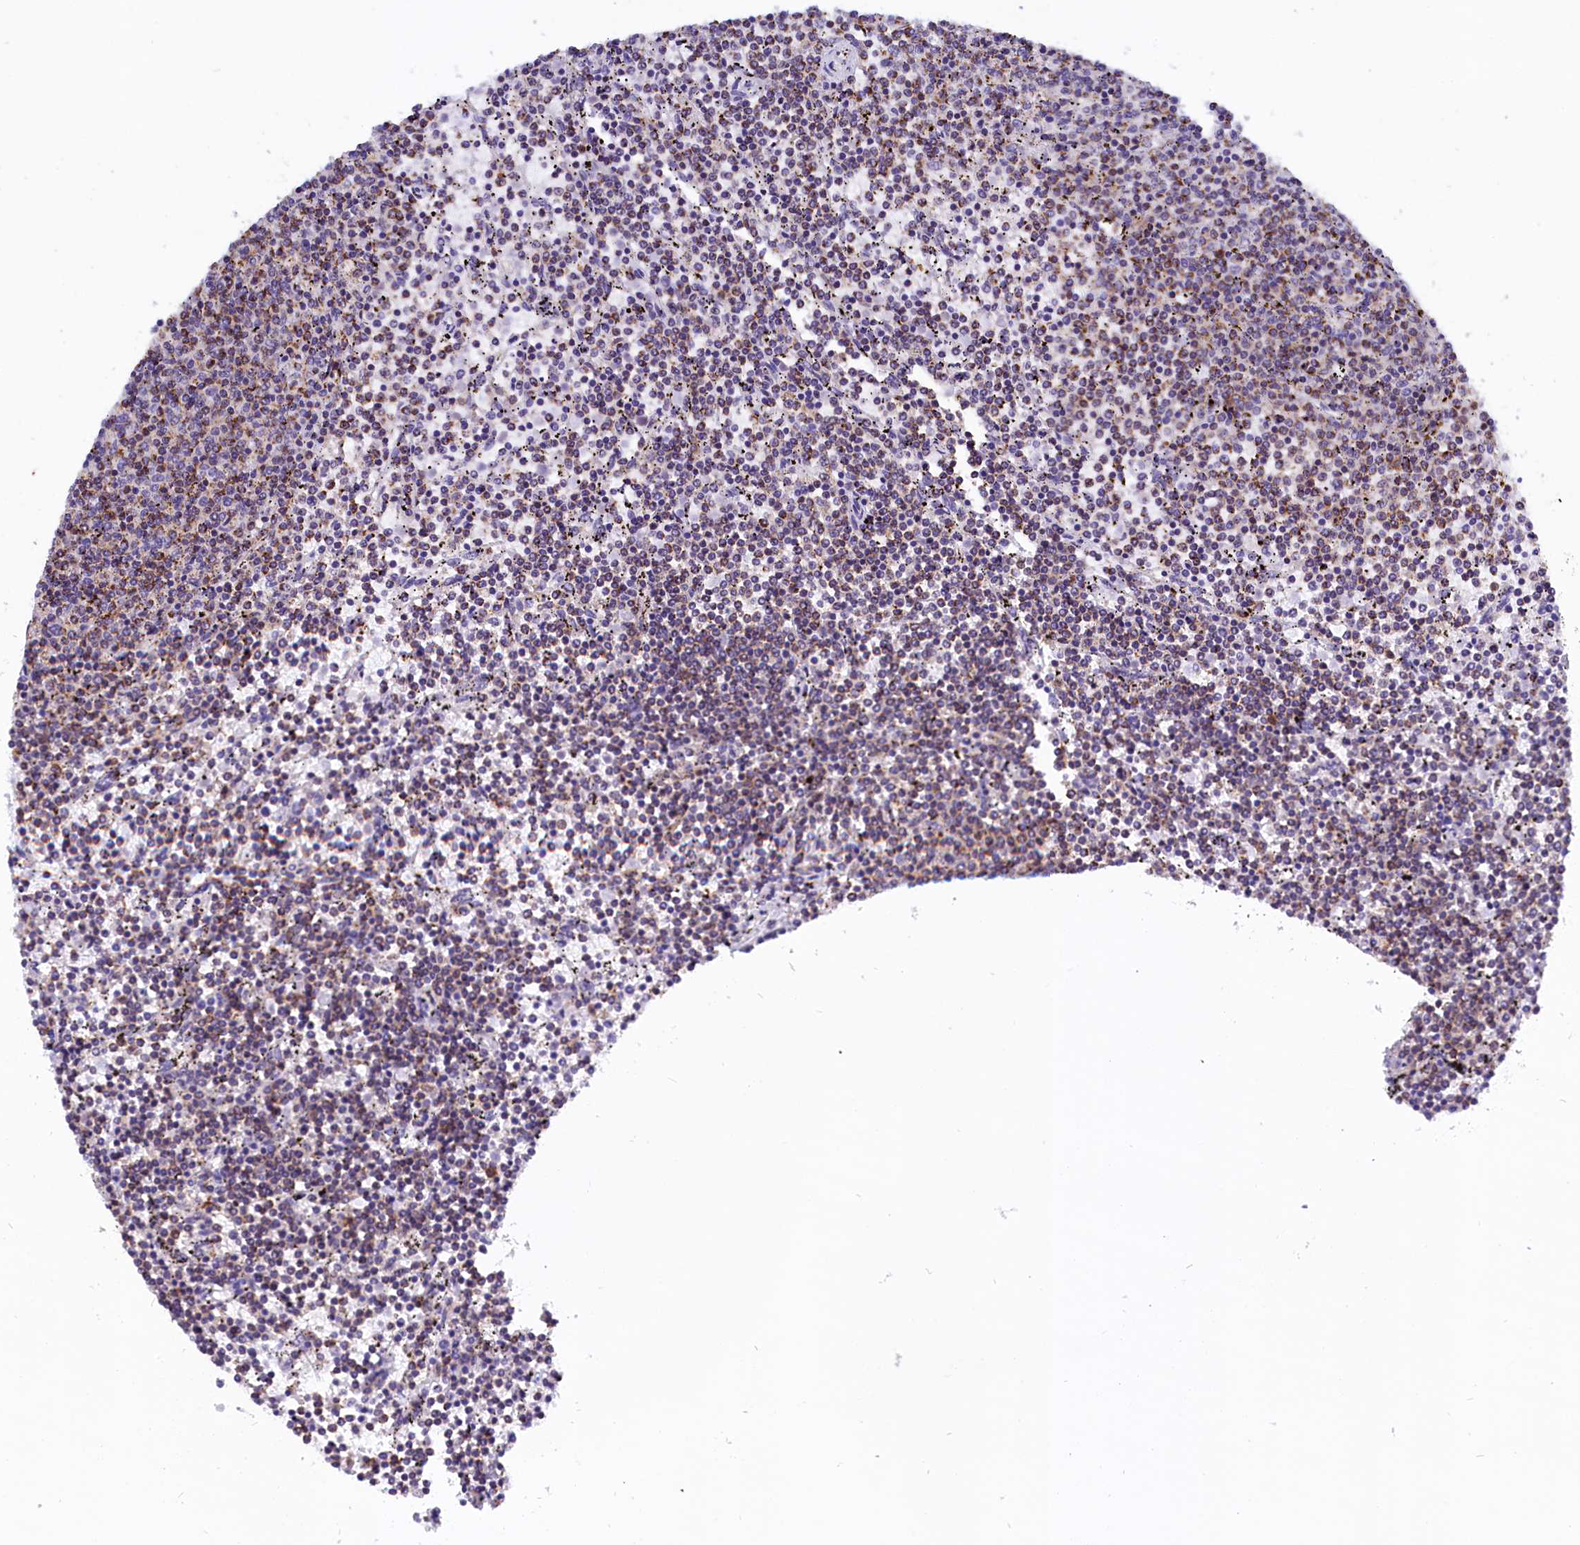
{"staining": {"intensity": "moderate", "quantity": ">75%", "location": "cytoplasmic/membranous"}, "tissue": "lymphoma", "cell_type": "Tumor cells", "image_type": "cancer", "snomed": [{"axis": "morphology", "description": "Malignant lymphoma, non-Hodgkin's type, Low grade"}, {"axis": "topography", "description": "Spleen"}], "caption": "Immunohistochemistry (IHC) image of neoplastic tissue: low-grade malignant lymphoma, non-Hodgkin's type stained using IHC demonstrates medium levels of moderate protein expression localized specifically in the cytoplasmic/membranous of tumor cells, appearing as a cytoplasmic/membranous brown color.", "gene": "ABAT", "patient": {"sex": "female", "age": 50}}